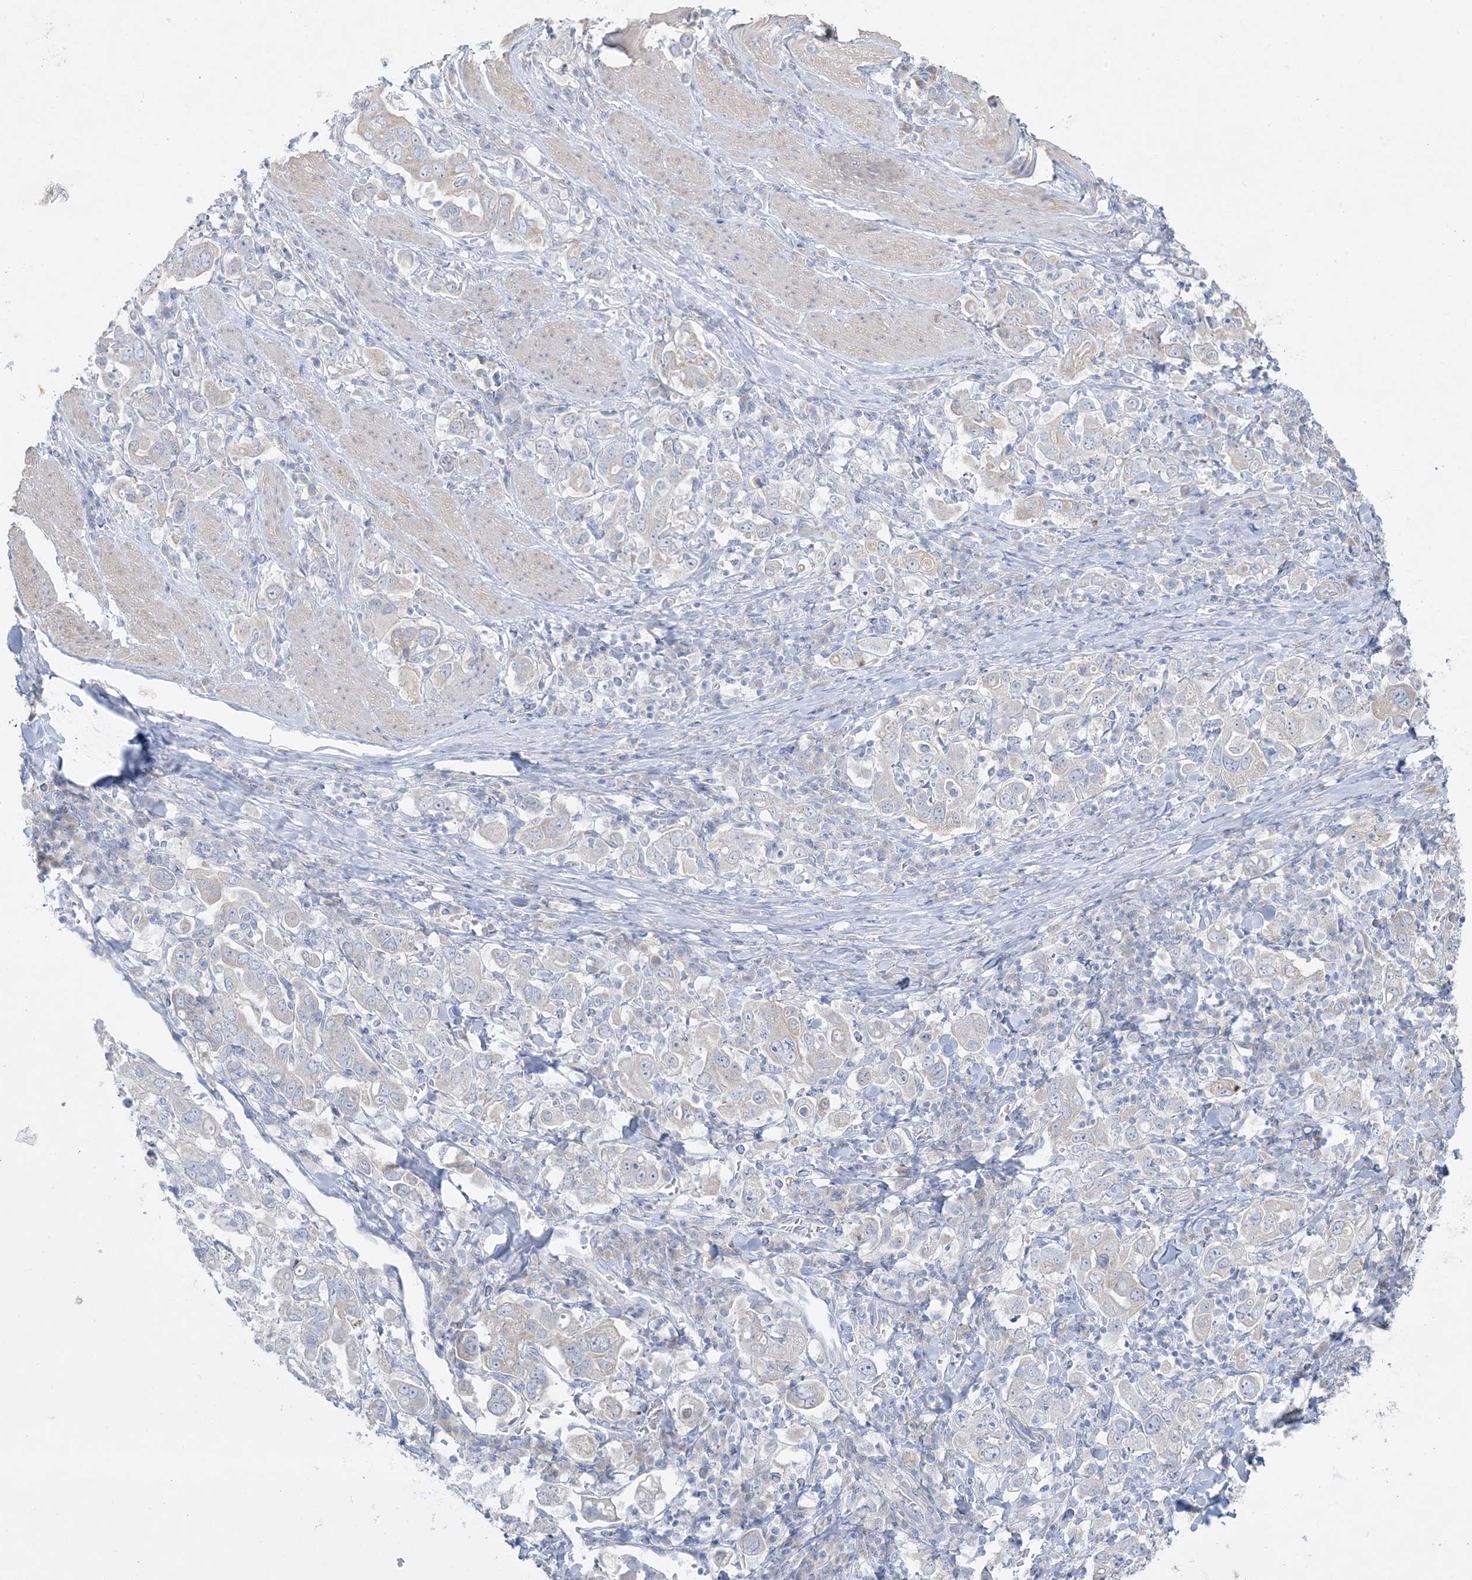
{"staining": {"intensity": "negative", "quantity": "none", "location": "none"}, "tissue": "stomach cancer", "cell_type": "Tumor cells", "image_type": "cancer", "snomed": [{"axis": "morphology", "description": "Adenocarcinoma, NOS"}, {"axis": "topography", "description": "Stomach, upper"}], "caption": "Immunohistochemistry photomicrograph of neoplastic tissue: human stomach cancer stained with DAB (3,3'-diaminobenzidine) demonstrates no significant protein staining in tumor cells.", "gene": "FAM184A", "patient": {"sex": "male", "age": 62}}